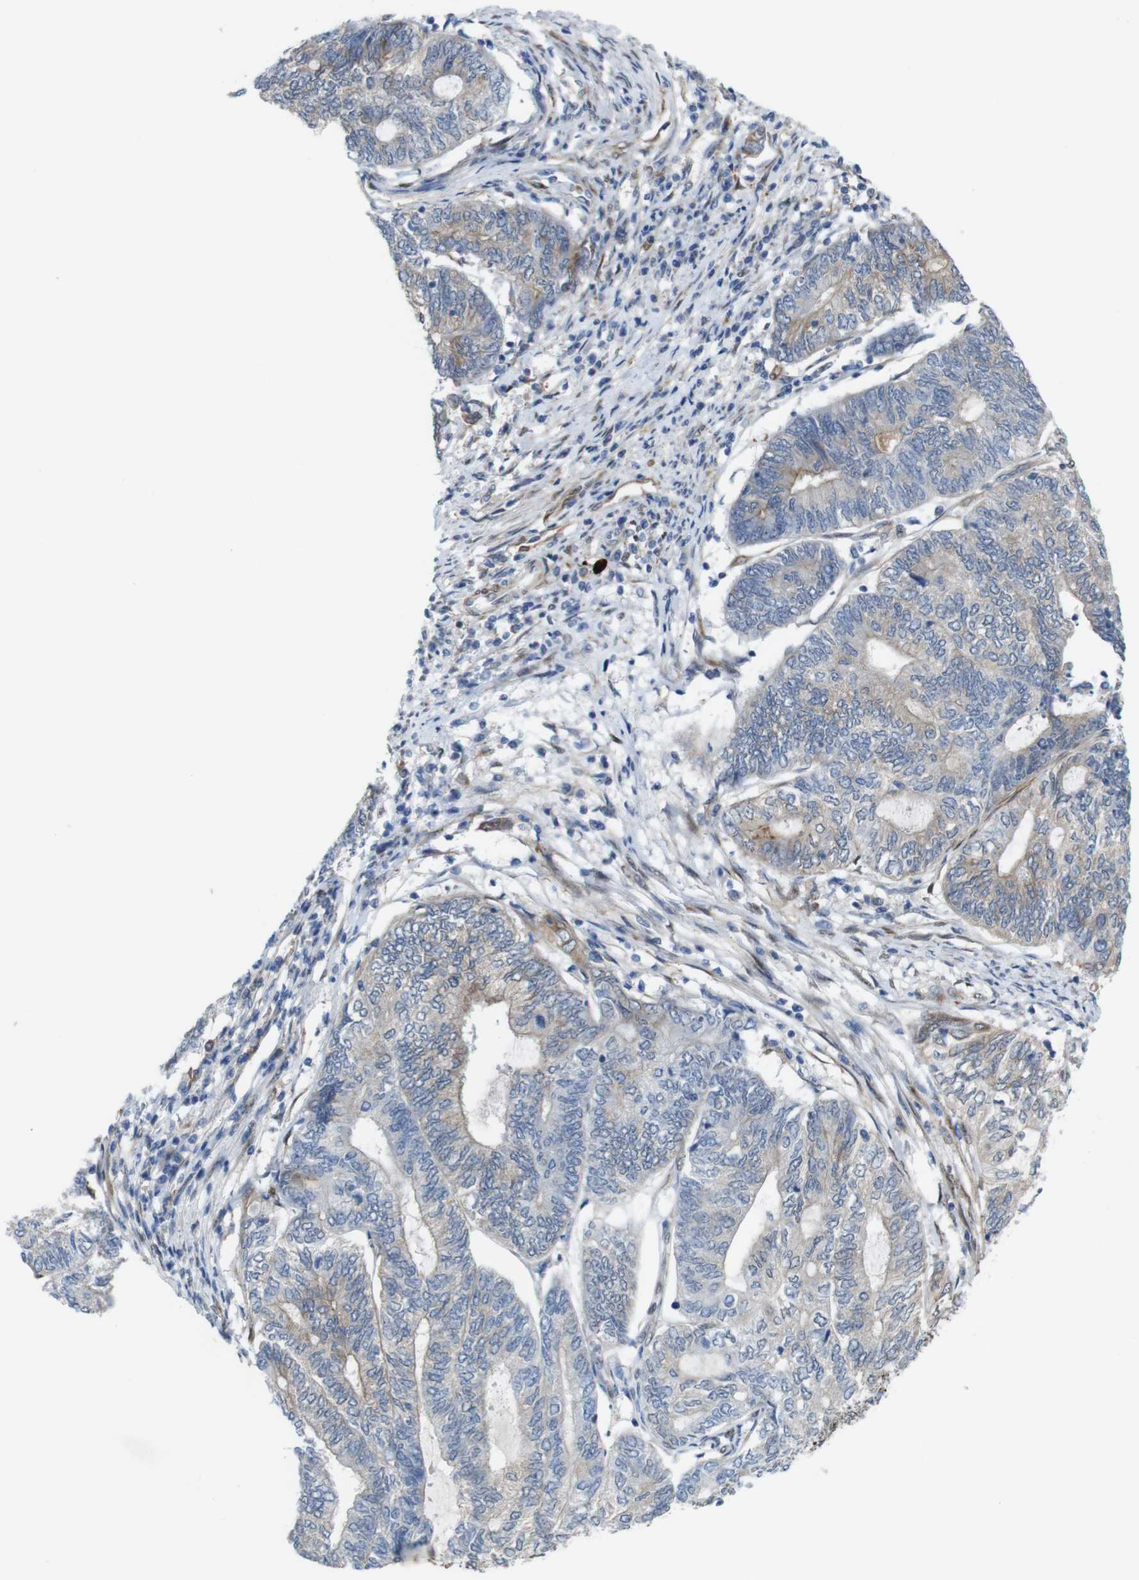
{"staining": {"intensity": "weak", "quantity": "<25%", "location": "cytoplasmic/membranous"}, "tissue": "endometrial cancer", "cell_type": "Tumor cells", "image_type": "cancer", "snomed": [{"axis": "morphology", "description": "Adenocarcinoma, NOS"}, {"axis": "topography", "description": "Uterus"}, {"axis": "topography", "description": "Endometrium"}], "caption": "The immunohistochemistry image has no significant expression in tumor cells of endometrial adenocarcinoma tissue. (Stains: DAB immunohistochemistry (IHC) with hematoxylin counter stain, Microscopy: brightfield microscopy at high magnification).", "gene": "PTGER4", "patient": {"sex": "female", "age": 70}}